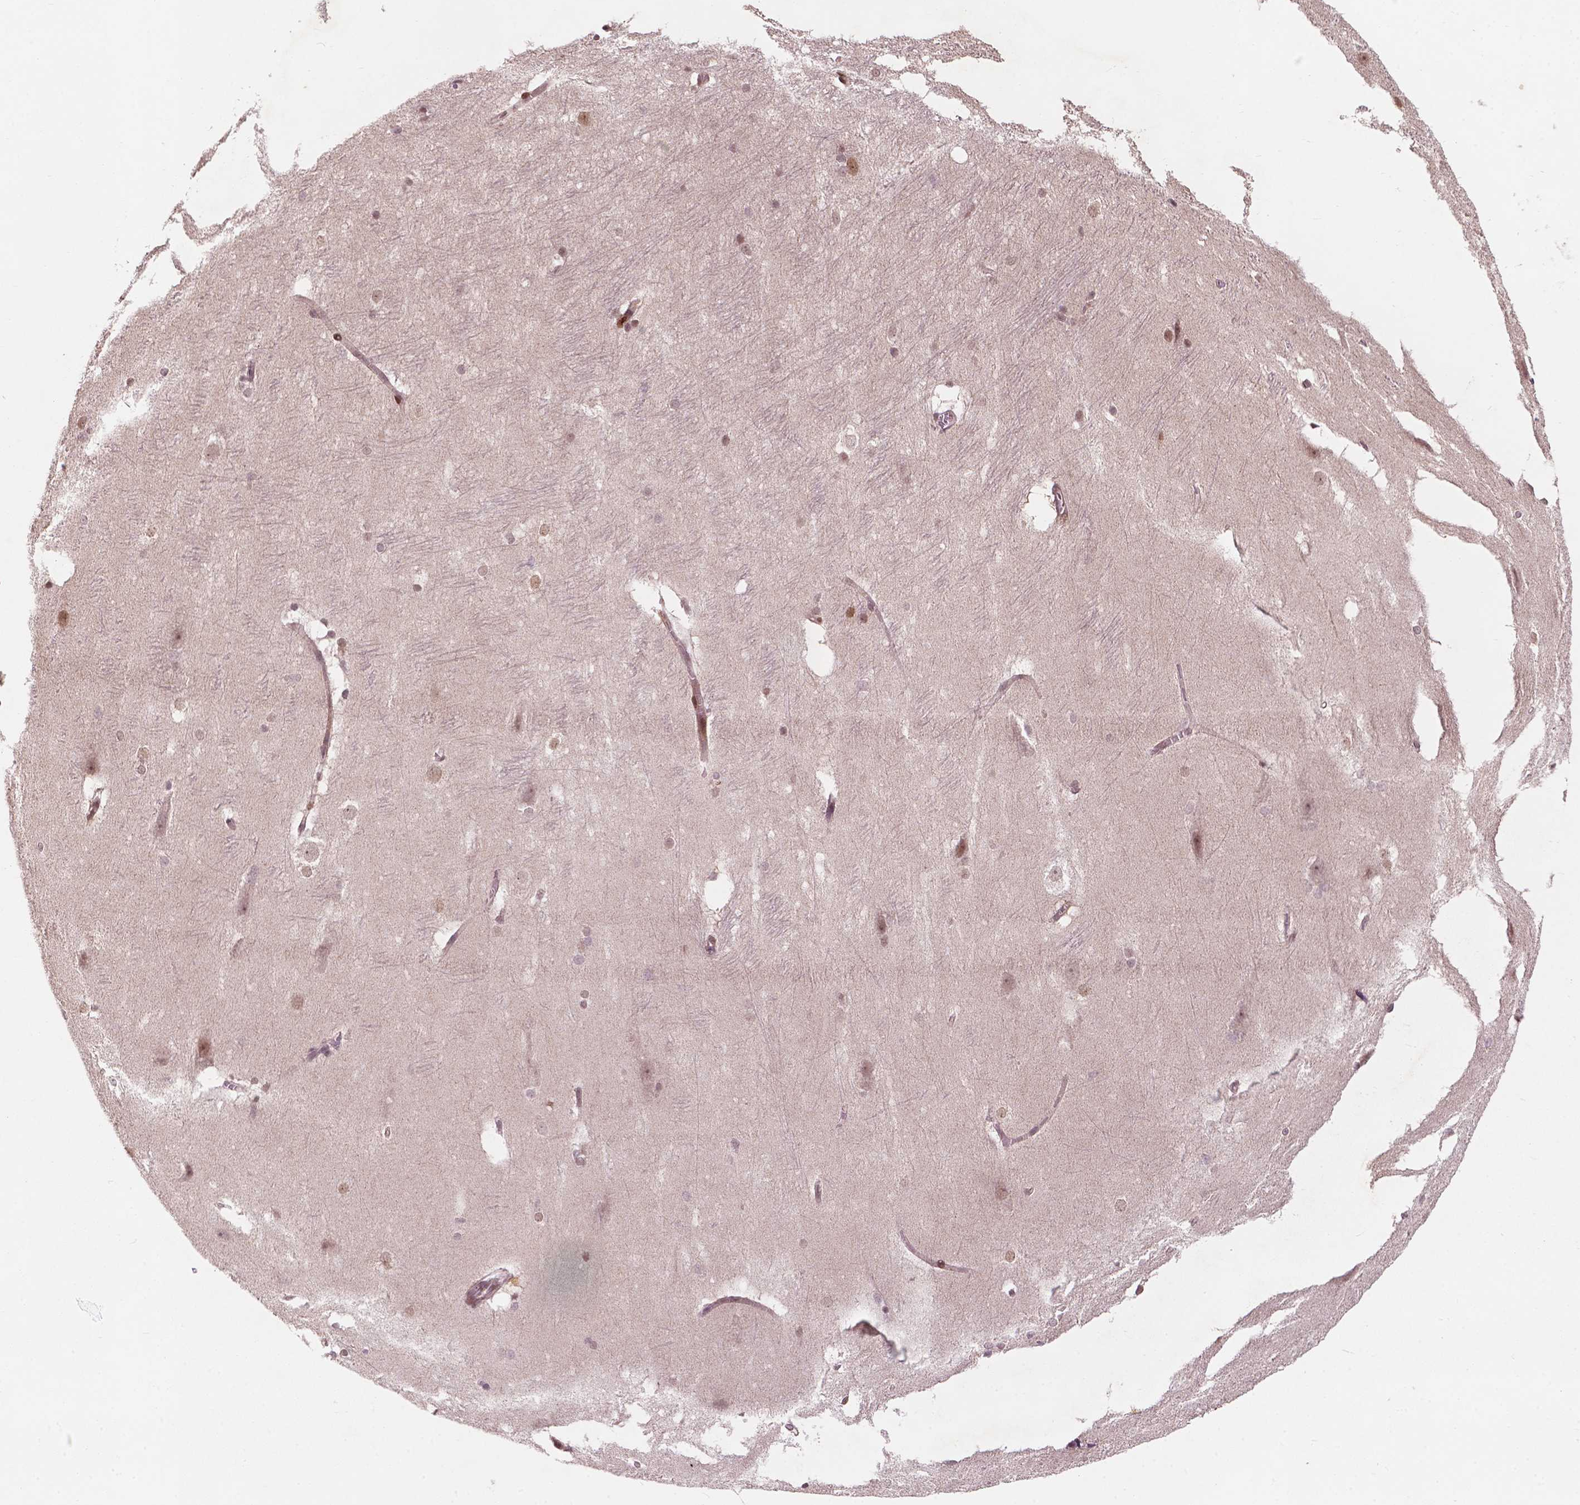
{"staining": {"intensity": "moderate", "quantity": "25%-75%", "location": "nuclear"}, "tissue": "hippocampus", "cell_type": "Glial cells", "image_type": "normal", "snomed": [{"axis": "morphology", "description": "Normal tissue, NOS"}, {"axis": "topography", "description": "Cerebral cortex"}, {"axis": "topography", "description": "Hippocampus"}], "caption": "DAB immunohistochemical staining of normal hippocampus shows moderate nuclear protein expression in about 25%-75% of glial cells.", "gene": "NFAT5", "patient": {"sex": "female", "age": 19}}